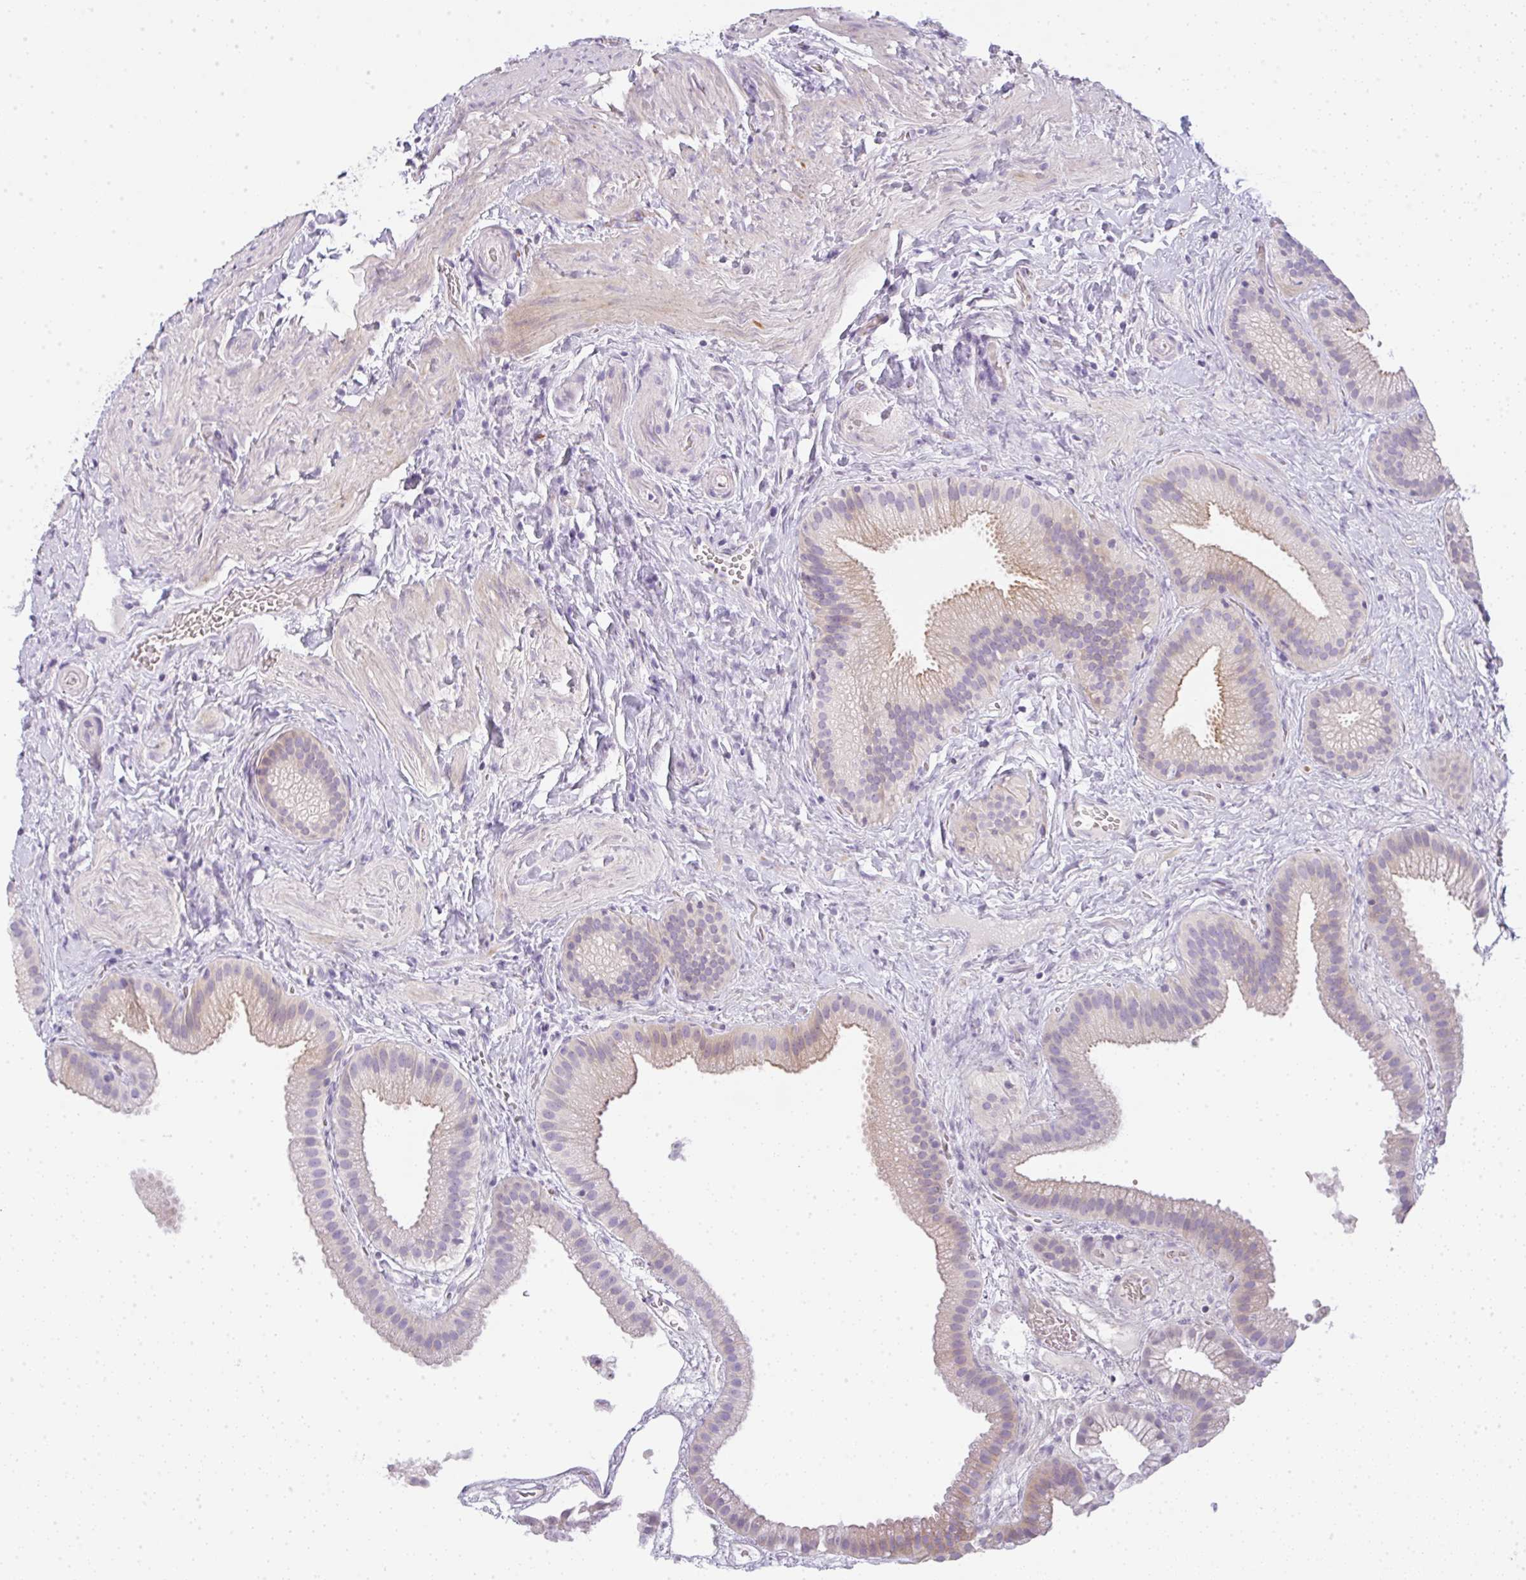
{"staining": {"intensity": "weak", "quantity": "<25%", "location": "cytoplasmic/membranous"}, "tissue": "gallbladder", "cell_type": "Glandular cells", "image_type": "normal", "snomed": [{"axis": "morphology", "description": "Normal tissue, NOS"}, {"axis": "topography", "description": "Gallbladder"}], "caption": "Gallbladder stained for a protein using immunohistochemistry displays no staining glandular cells.", "gene": "LPAR4", "patient": {"sex": "female", "age": 63}}